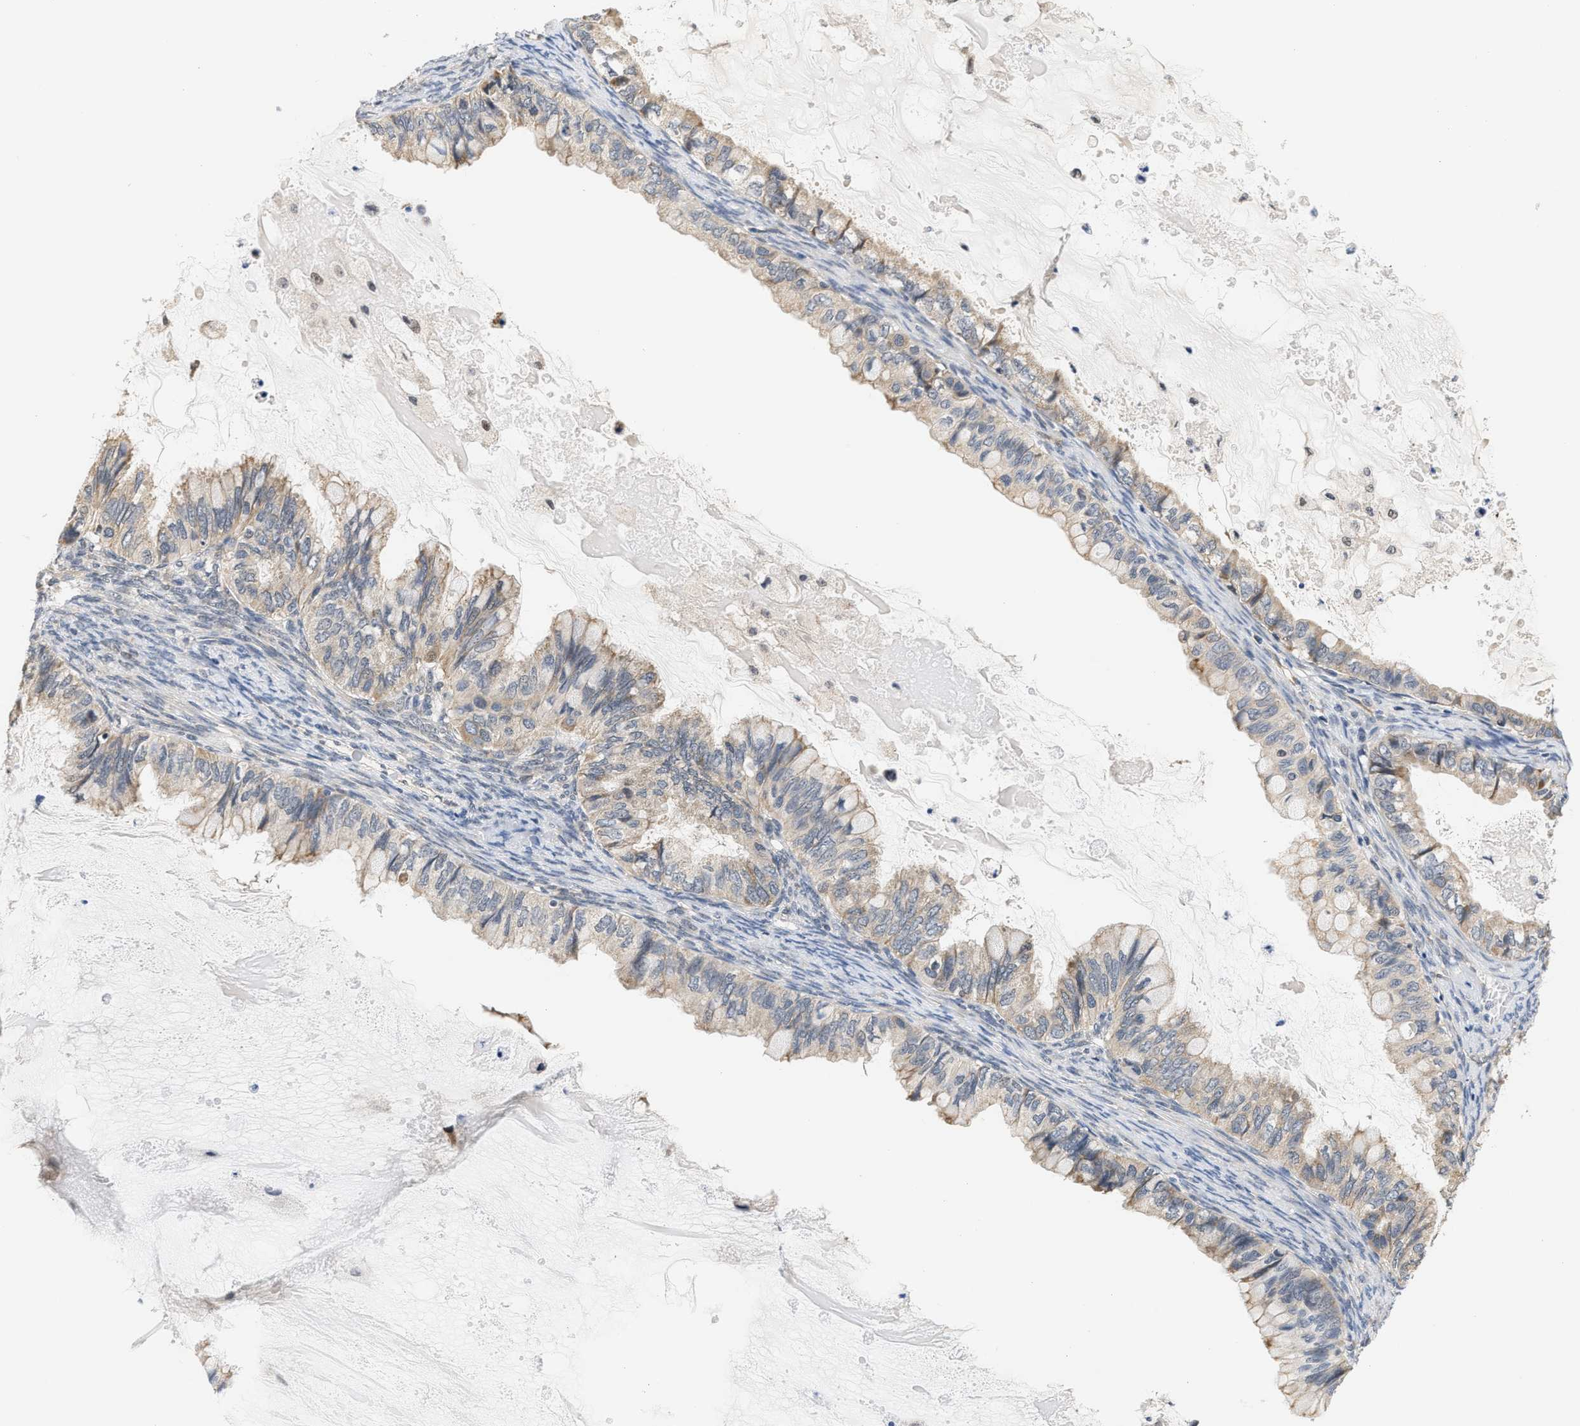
{"staining": {"intensity": "weak", "quantity": ">75%", "location": "cytoplasmic/membranous"}, "tissue": "ovarian cancer", "cell_type": "Tumor cells", "image_type": "cancer", "snomed": [{"axis": "morphology", "description": "Cystadenocarcinoma, mucinous, NOS"}, {"axis": "topography", "description": "Ovary"}], "caption": "The micrograph shows a brown stain indicating the presence of a protein in the cytoplasmic/membranous of tumor cells in mucinous cystadenocarcinoma (ovarian). (Stains: DAB (3,3'-diaminobenzidine) in brown, nuclei in blue, Microscopy: brightfield microscopy at high magnification).", "gene": "GIGYF1", "patient": {"sex": "female", "age": 80}}